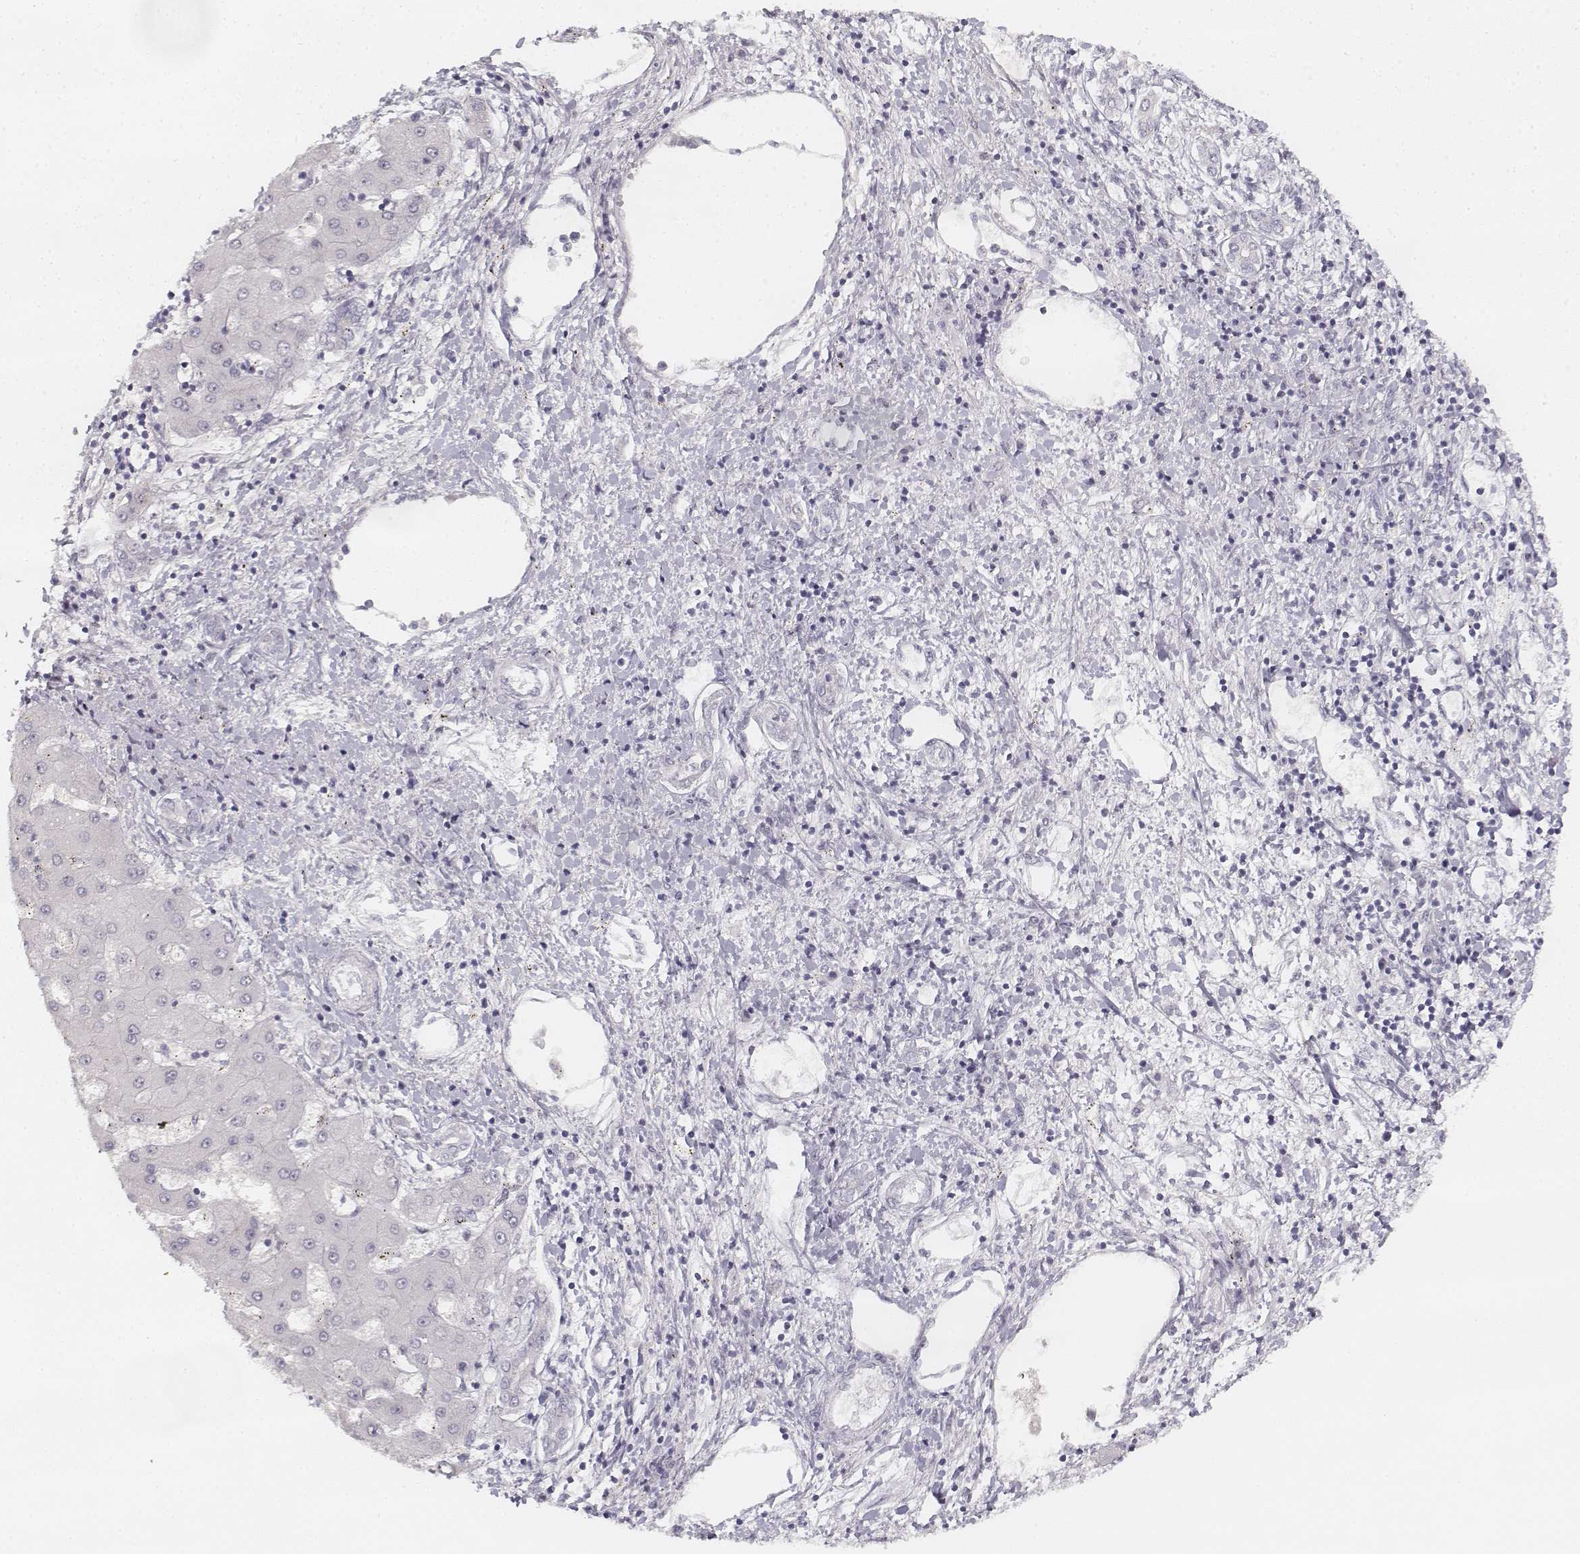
{"staining": {"intensity": "negative", "quantity": "none", "location": "none"}, "tissue": "liver cancer", "cell_type": "Tumor cells", "image_type": "cancer", "snomed": [{"axis": "morphology", "description": "Carcinoma, Hepatocellular, NOS"}, {"axis": "topography", "description": "Liver"}], "caption": "IHC photomicrograph of liver hepatocellular carcinoma stained for a protein (brown), which reveals no expression in tumor cells.", "gene": "DSG4", "patient": {"sex": "male", "age": 56}}